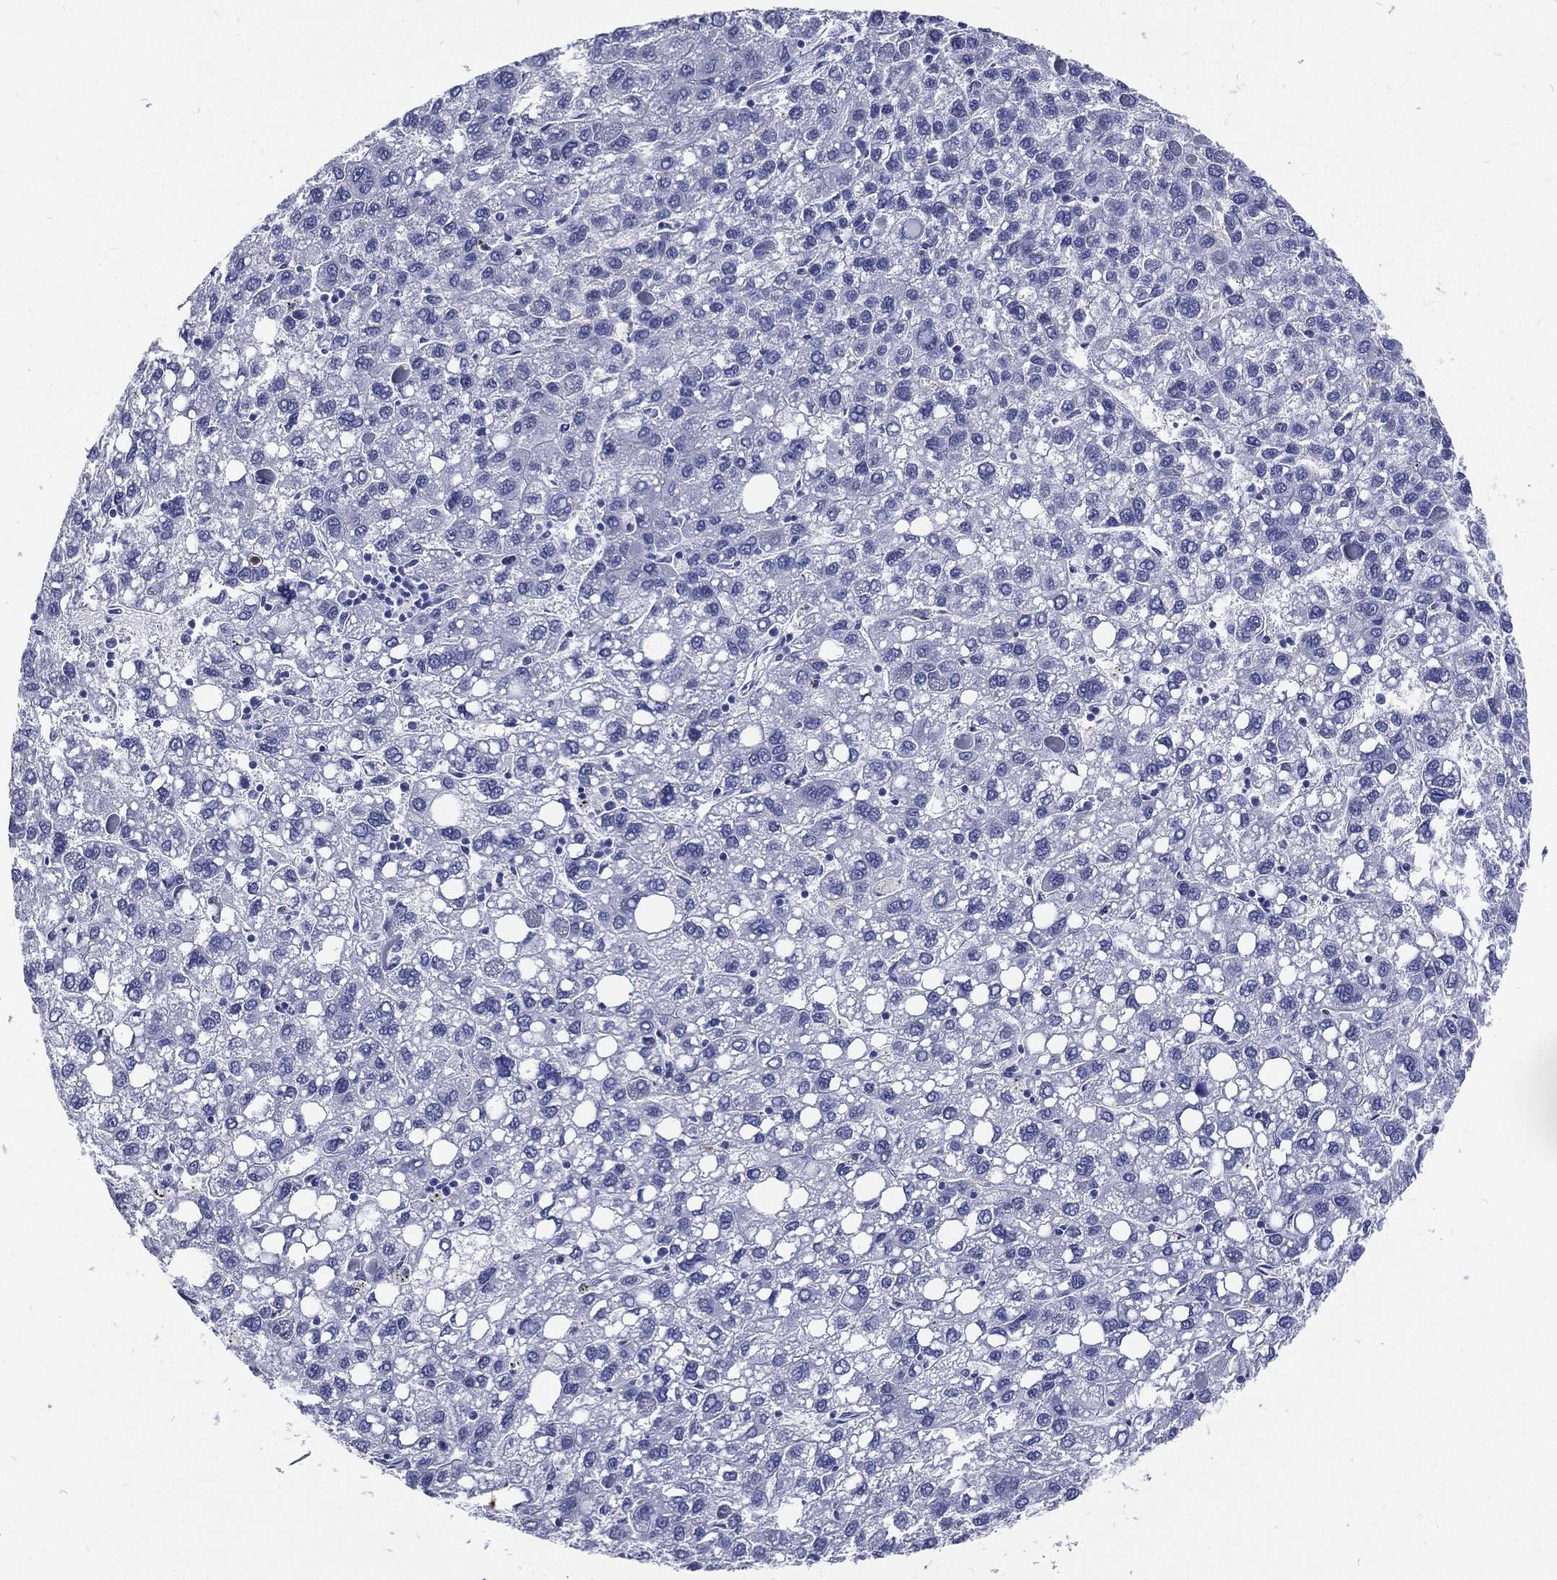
{"staining": {"intensity": "negative", "quantity": "none", "location": "none"}, "tissue": "liver cancer", "cell_type": "Tumor cells", "image_type": "cancer", "snomed": [{"axis": "morphology", "description": "Carcinoma, Hepatocellular, NOS"}, {"axis": "topography", "description": "Liver"}], "caption": "This is an immunohistochemistry (IHC) photomicrograph of human hepatocellular carcinoma (liver). There is no staining in tumor cells.", "gene": "RSPH4A", "patient": {"sex": "female", "age": 82}}